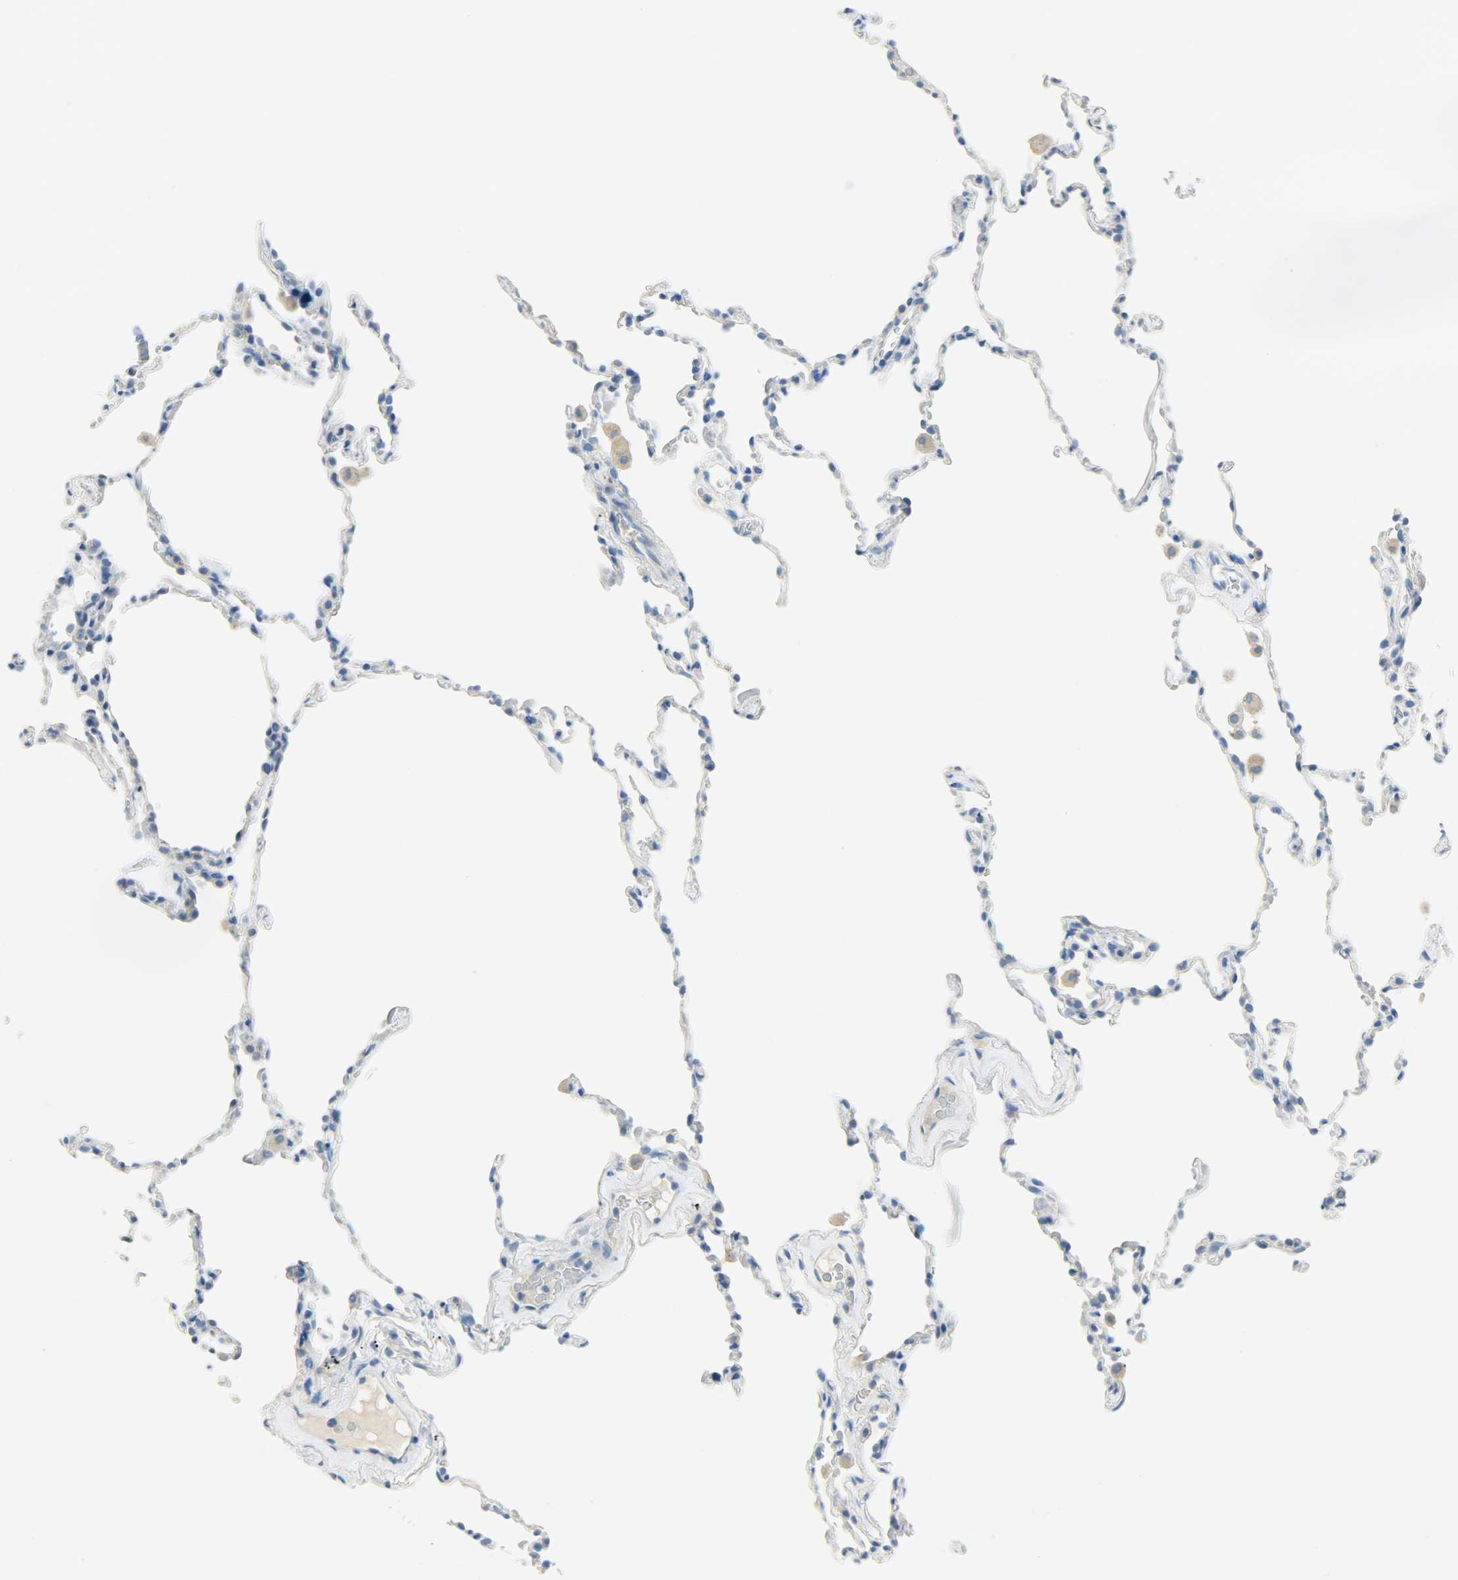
{"staining": {"intensity": "negative", "quantity": "none", "location": "none"}, "tissue": "lung", "cell_type": "Alveolar cells", "image_type": "normal", "snomed": [{"axis": "morphology", "description": "Normal tissue, NOS"}, {"axis": "morphology", "description": "Soft tissue tumor metastatic"}, {"axis": "topography", "description": "Lung"}], "caption": "Immunohistochemical staining of unremarkable lung shows no significant expression in alveolar cells. (Stains: DAB immunohistochemistry (IHC) with hematoxylin counter stain, Microscopy: brightfield microscopy at high magnification).", "gene": "PROM1", "patient": {"sex": "male", "age": 59}}